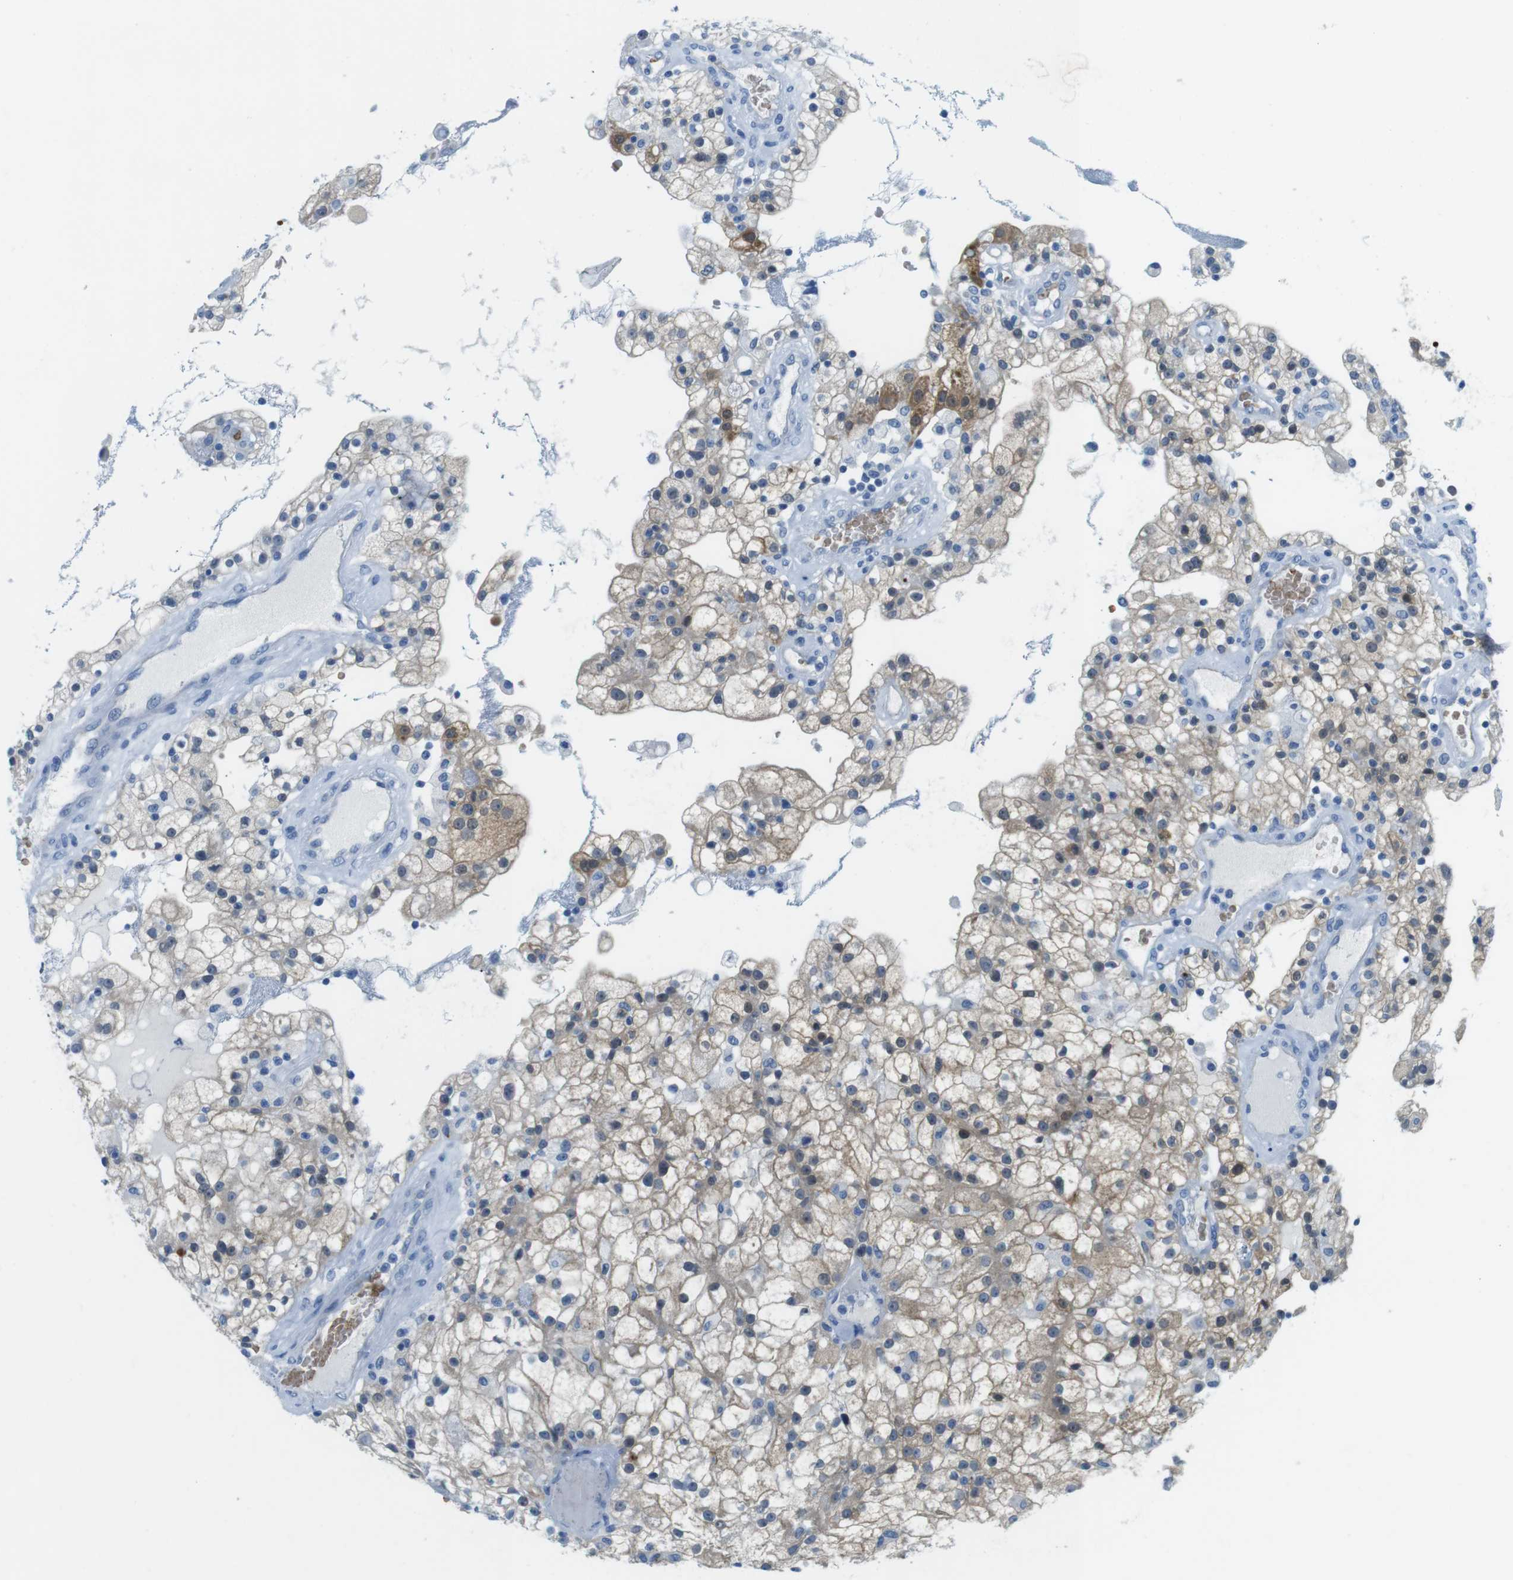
{"staining": {"intensity": "weak", "quantity": ">75%", "location": "cytoplasmic/membranous"}, "tissue": "renal cancer", "cell_type": "Tumor cells", "image_type": "cancer", "snomed": [{"axis": "morphology", "description": "Adenocarcinoma, NOS"}, {"axis": "topography", "description": "Kidney"}], "caption": "Immunohistochemistry (IHC) (DAB (3,3'-diaminobenzidine)) staining of human renal adenocarcinoma demonstrates weak cytoplasmic/membranous protein expression in about >75% of tumor cells.", "gene": "TFAP2C", "patient": {"sex": "female", "age": 52}}